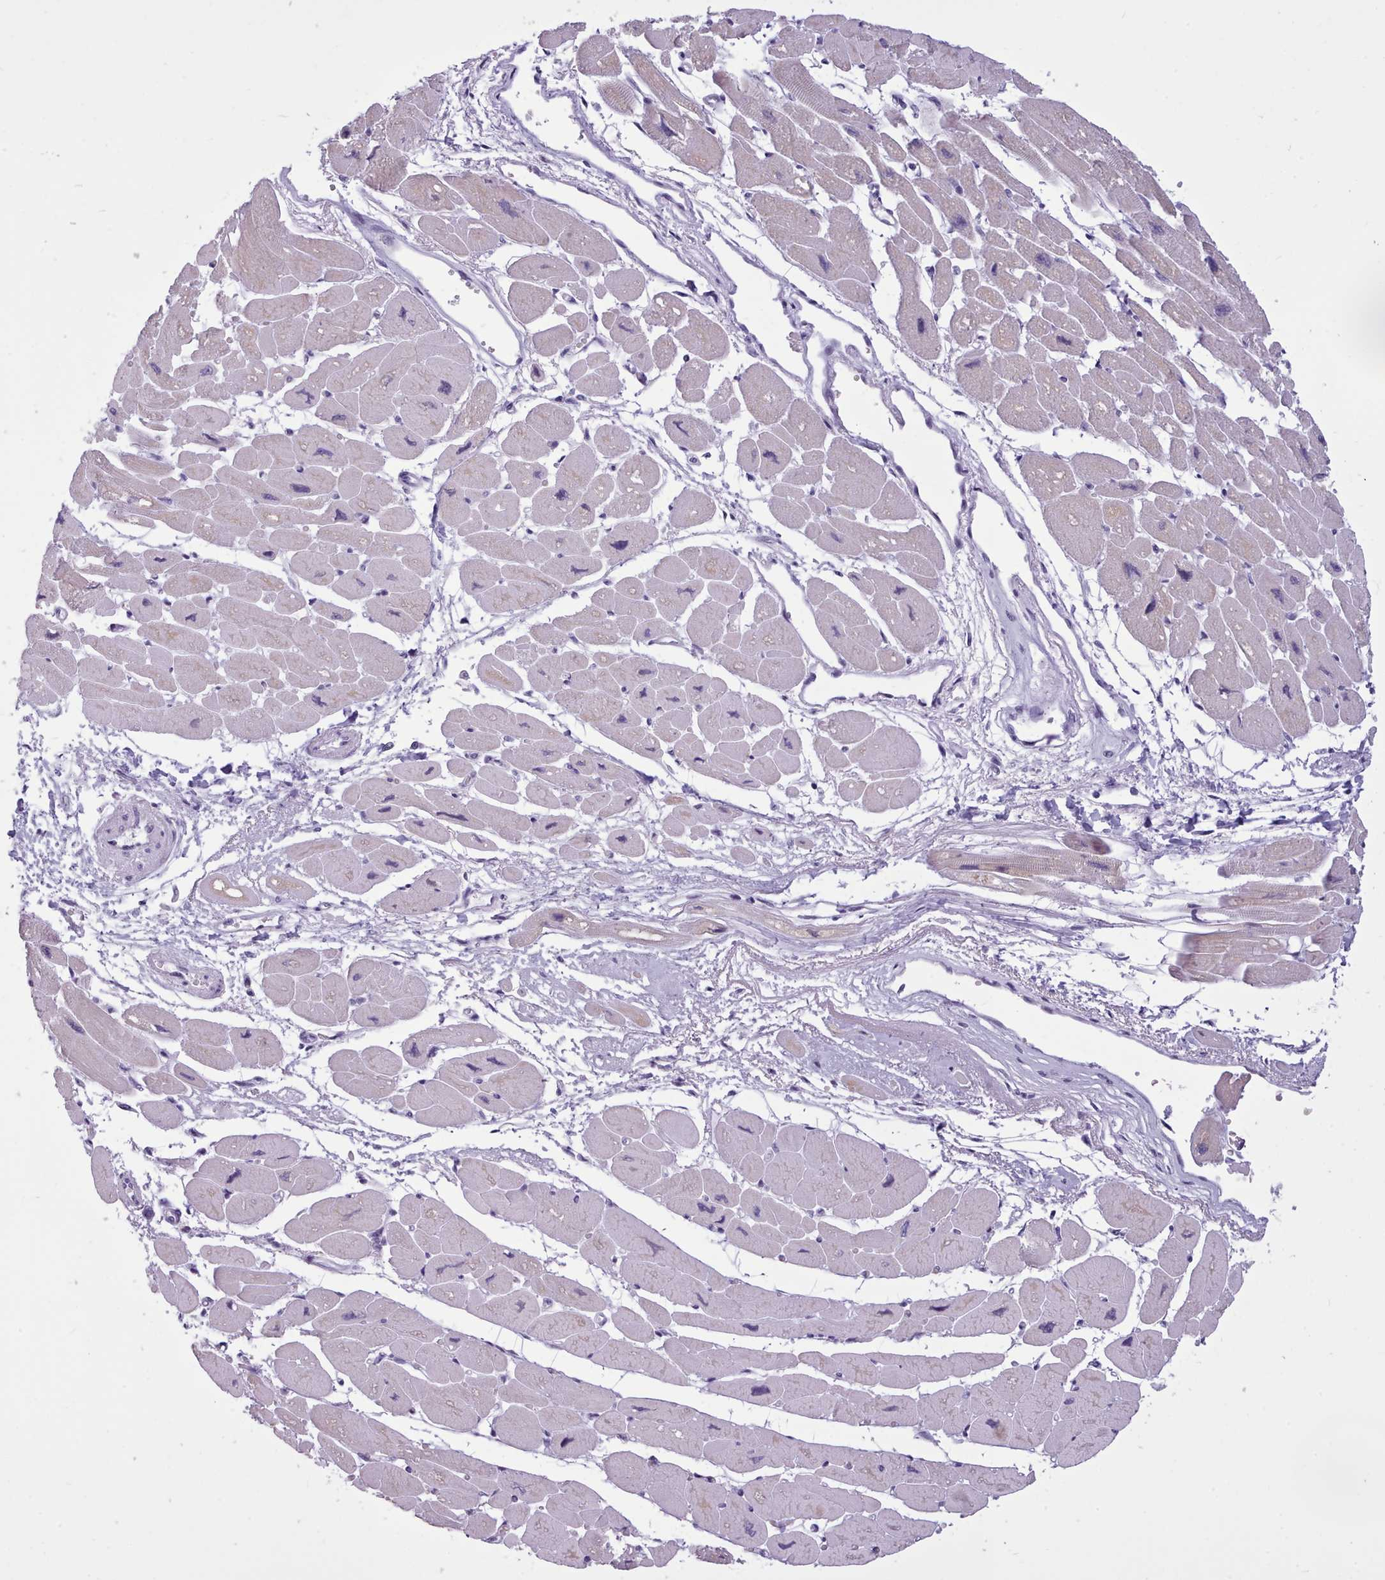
{"staining": {"intensity": "negative", "quantity": "none", "location": "none"}, "tissue": "heart muscle", "cell_type": "Cardiomyocytes", "image_type": "normal", "snomed": [{"axis": "morphology", "description": "Normal tissue, NOS"}, {"axis": "topography", "description": "Heart"}], "caption": "The image demonstrates no significant staining in cardiomyocytes of heart muscle.", "gene": "FBXO48", "patient": {"sex": "female", "age": 54}}